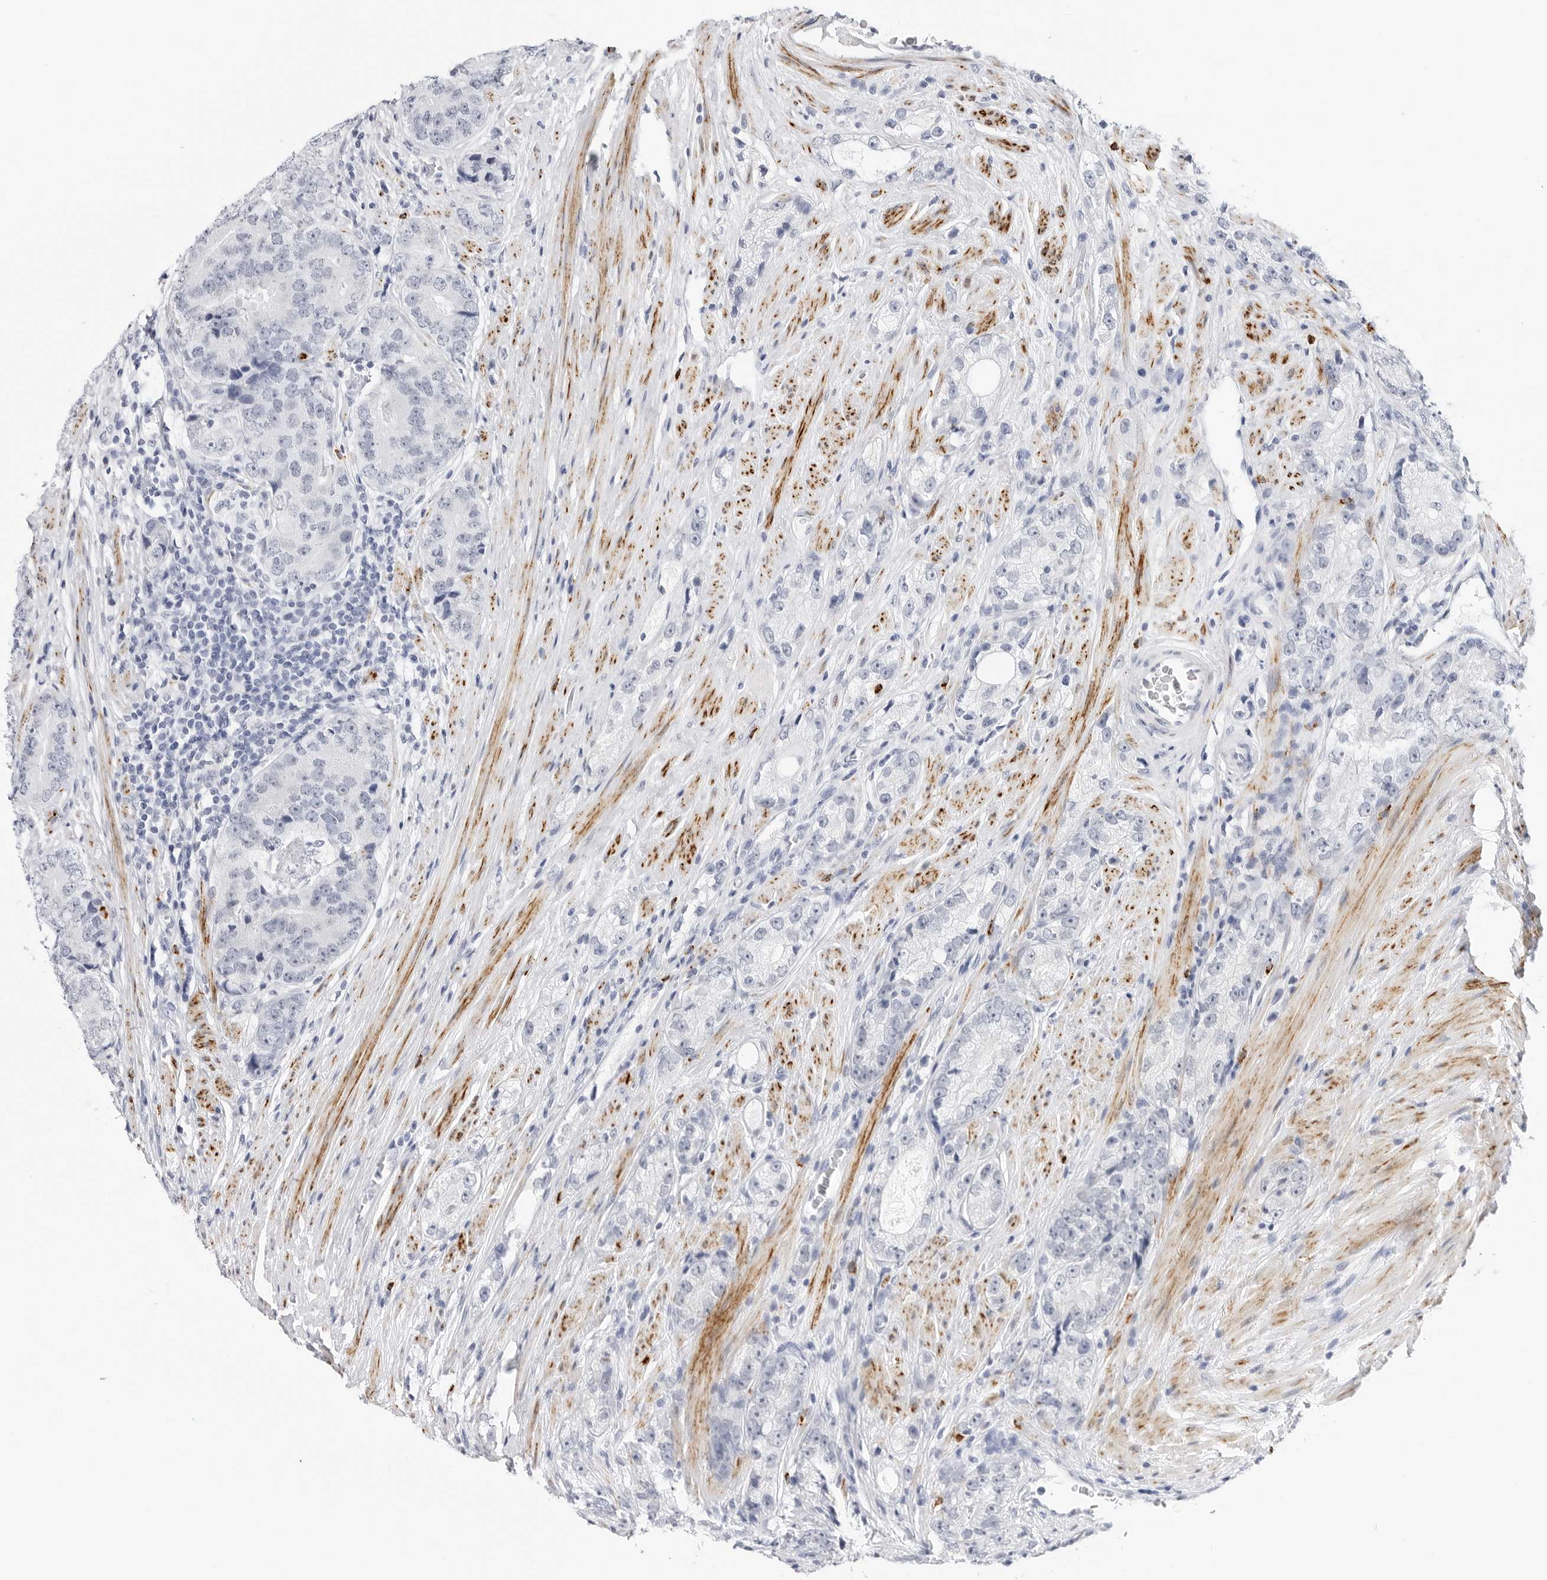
{"staining": {"intensity": "negative", "quantity": "none", "location": "none"}, "tissue": "prostate cancer", "cell_type": "Tumor cells", "image_type": "cancer", "snomed": [{"axis": "morphology", "description": "Adenocarcinoma, High grade"}, {"axis": "topography", "description": "Prostate"}], "caption": "A high-resolution micrograph shows IHC staining of prostate cancer, which shows no significant expression in tumor cells. (DAB (3,3'-diaminobenzidine) IHC, high magnification).", "gene": "HSPB7", "patient": {"sex": "male", "age": 56}}